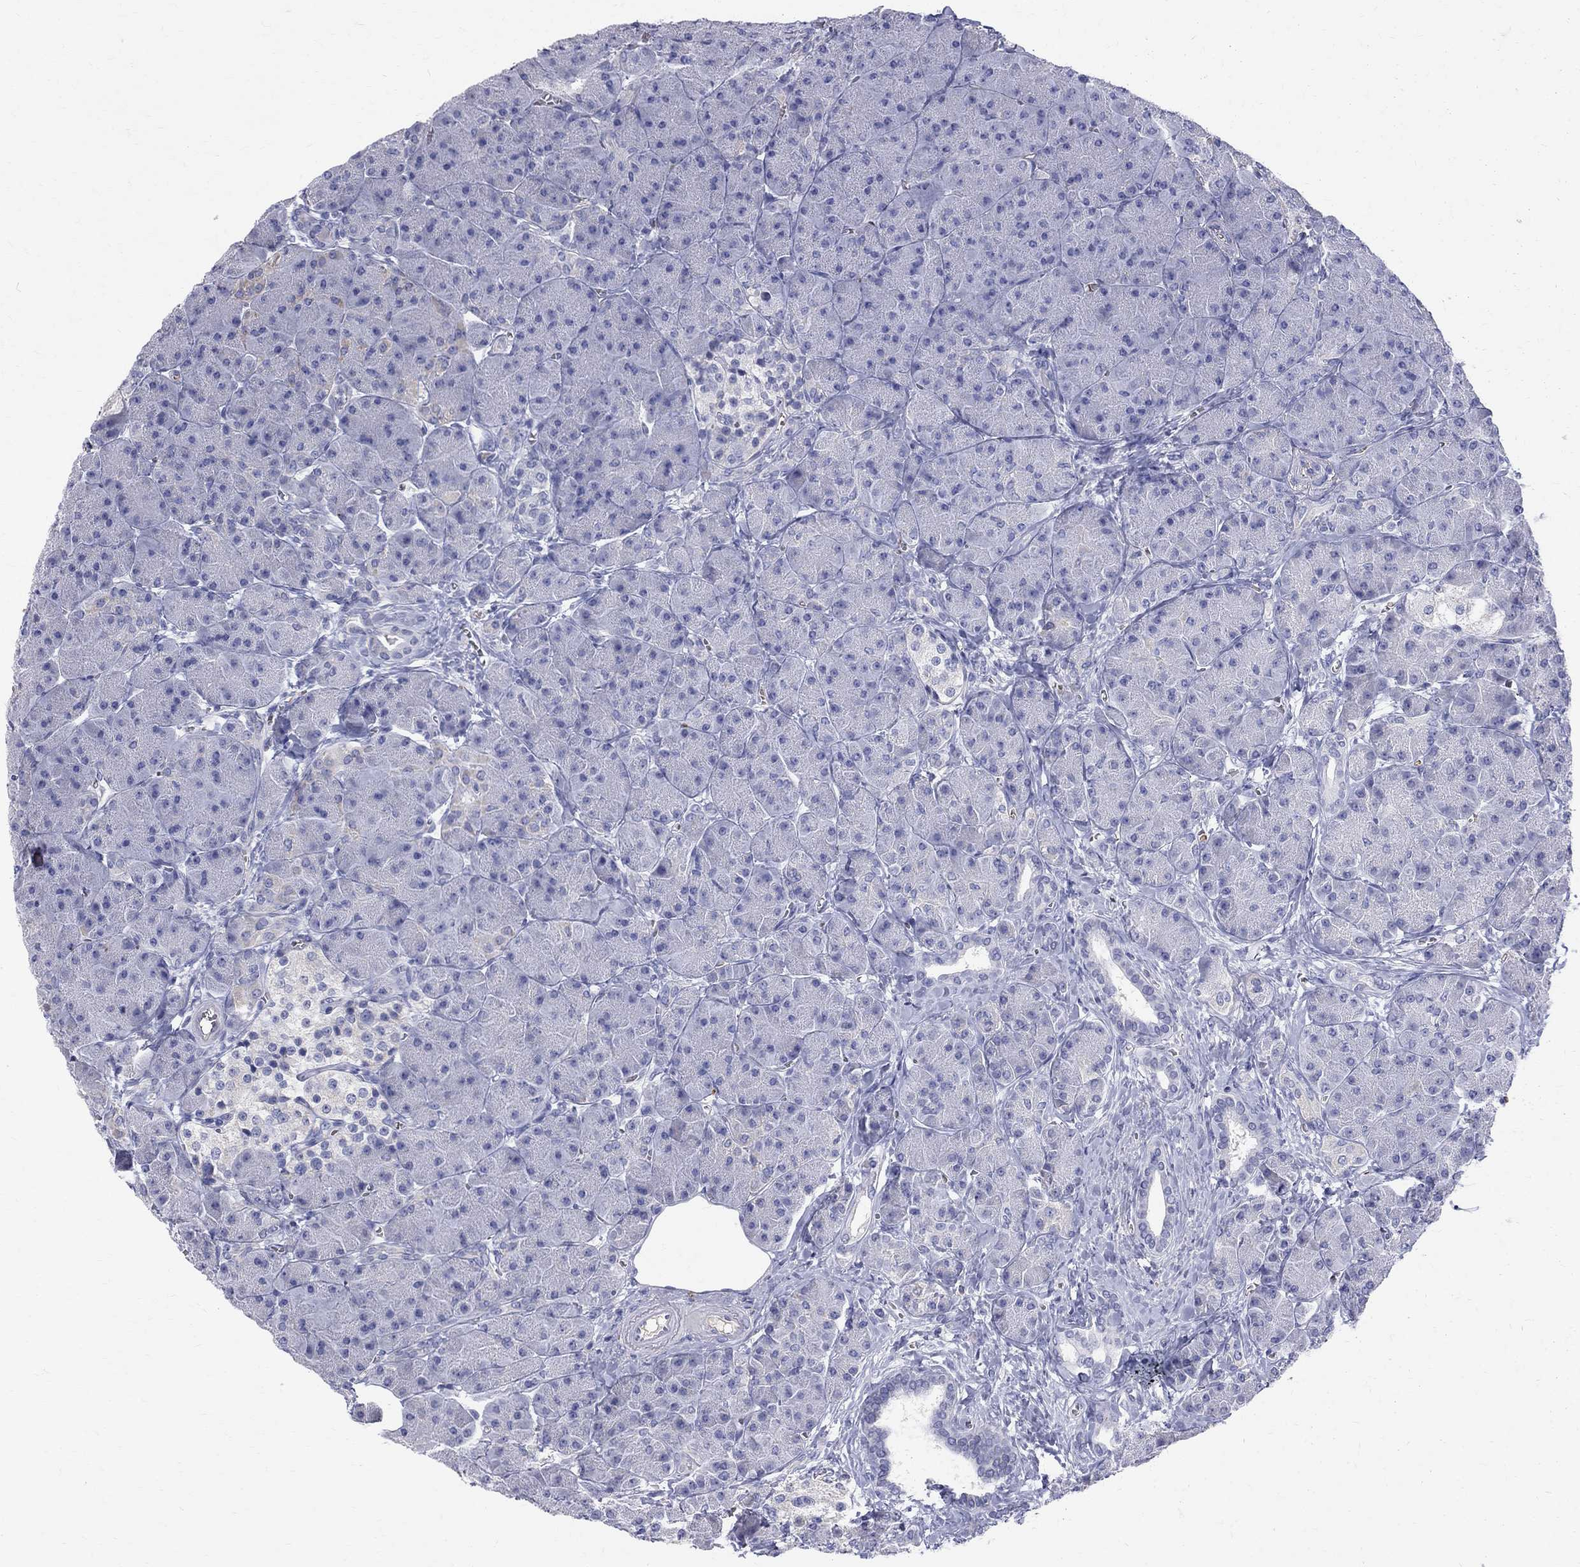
{"staining": {"intensity": "negative", "quantity": "none", "location": "none"}, "tissue": "pancreas", "cell_type": "Exocrine glandular cells", "image_type": "normal", "snomed": [{"axis": "morphology", "description": "Normal tissue, NOS"}, {"axis": "topography", "description": "Pancreas"}], "caption": "The IHC photomicrograph has no significant expression in exocrine glandular cells of pancreas. (Stains: DAB (3,3'-diaminobenzidine) IHC with hematoxylin counter stain, Microscopy: brightfield microscopy at high magnification).", "gene": "AGER", "patient": {"sex": "male", "age": 61}}